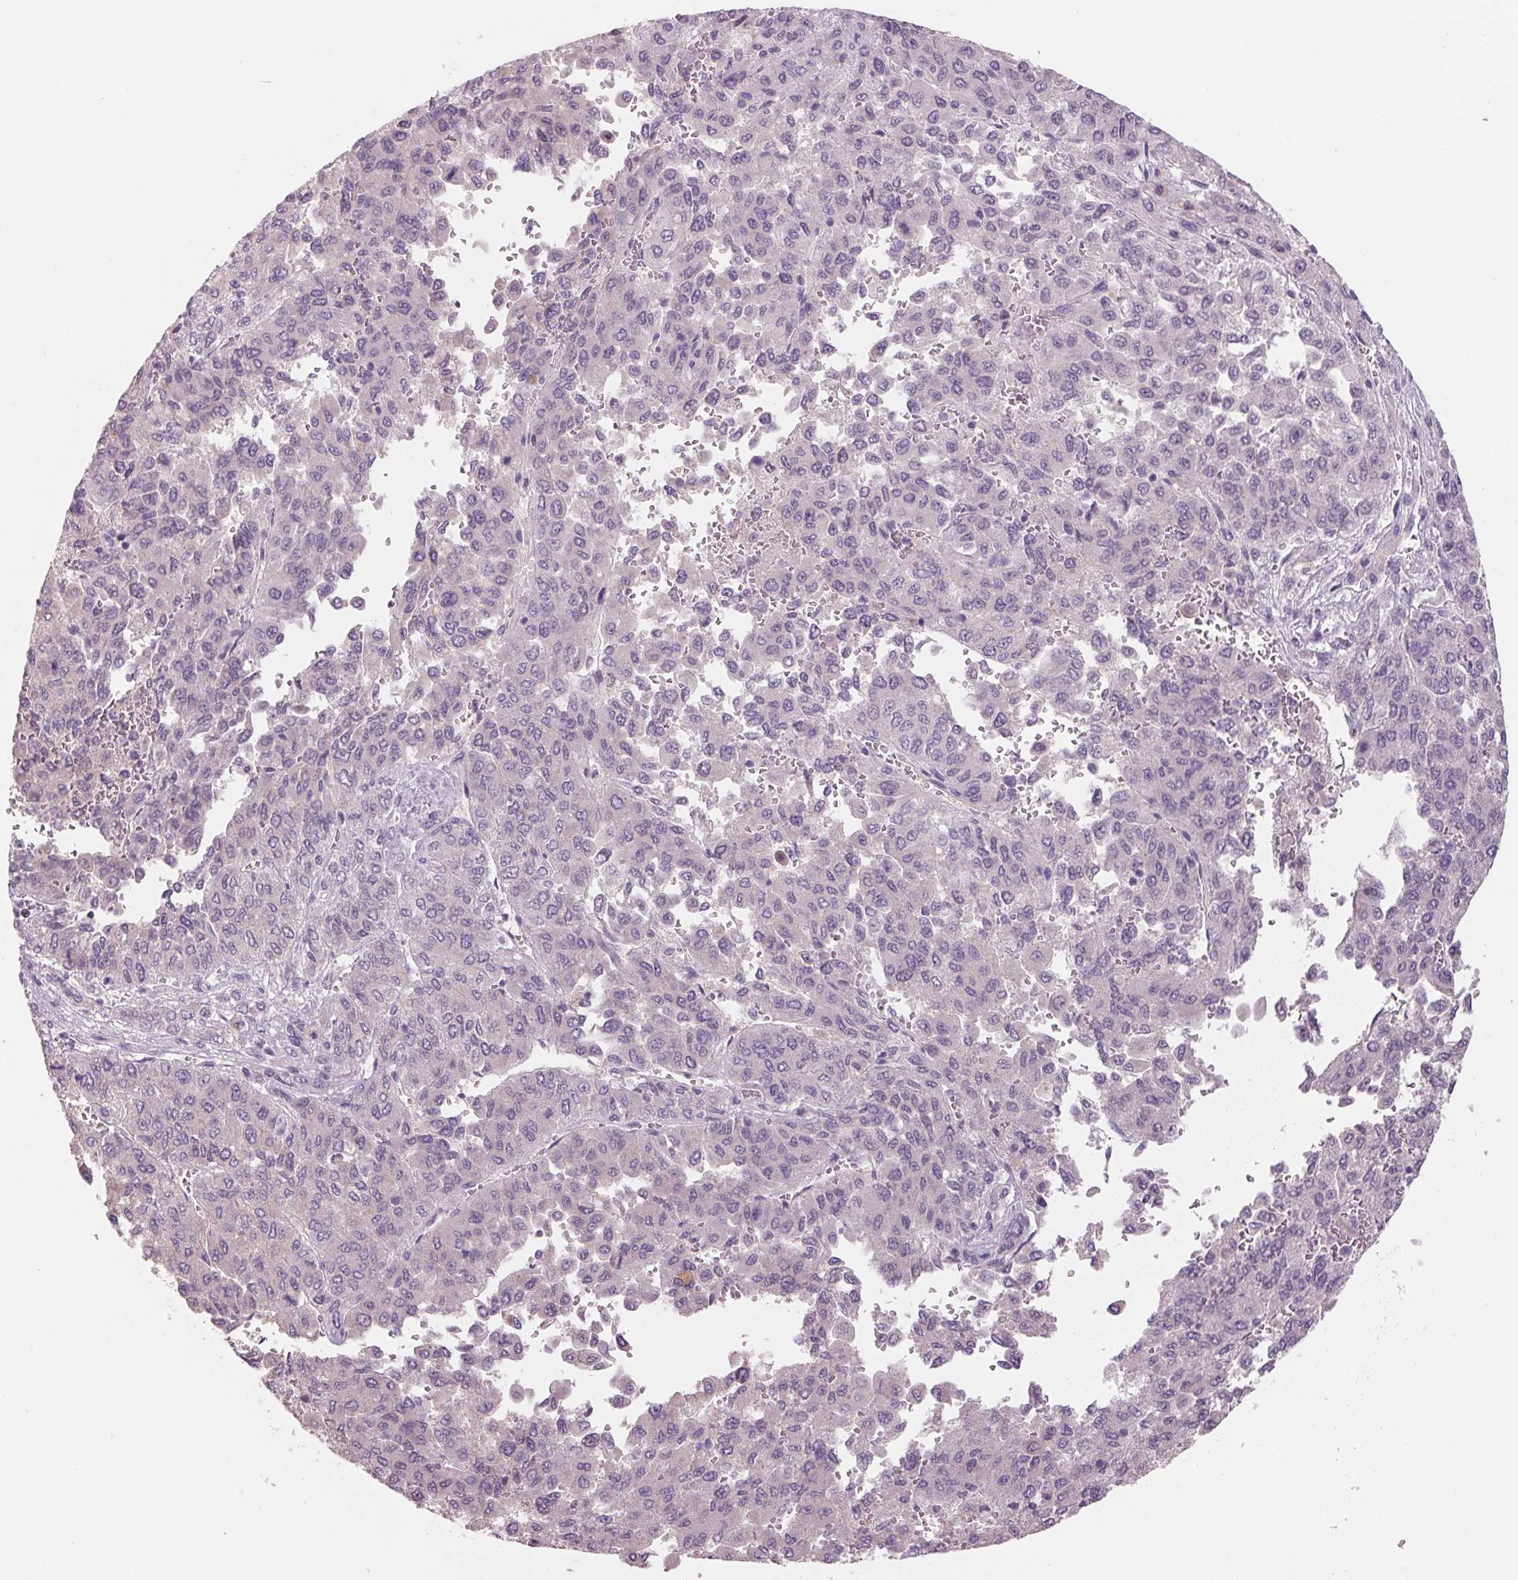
{"staining": {"intensity": "negative", "quantity": "none", "location": "none"}, "tissue": "liver cancer", "cell_type": "Tumor cells", "image_type": "cancer", "snomed": [{"axis": "morphology", "description": "Carcinoma, Hepatocellular, NOS"}, {"axis": "topography", "description": "Liver"}], "caption": "Immunohistochemistry histopathology image of liver cancer stained for a protein (brown), which shows no staining in tumor cells.", "gene": "ADAM20", "patient": {"sex": "female", "age": 41}}